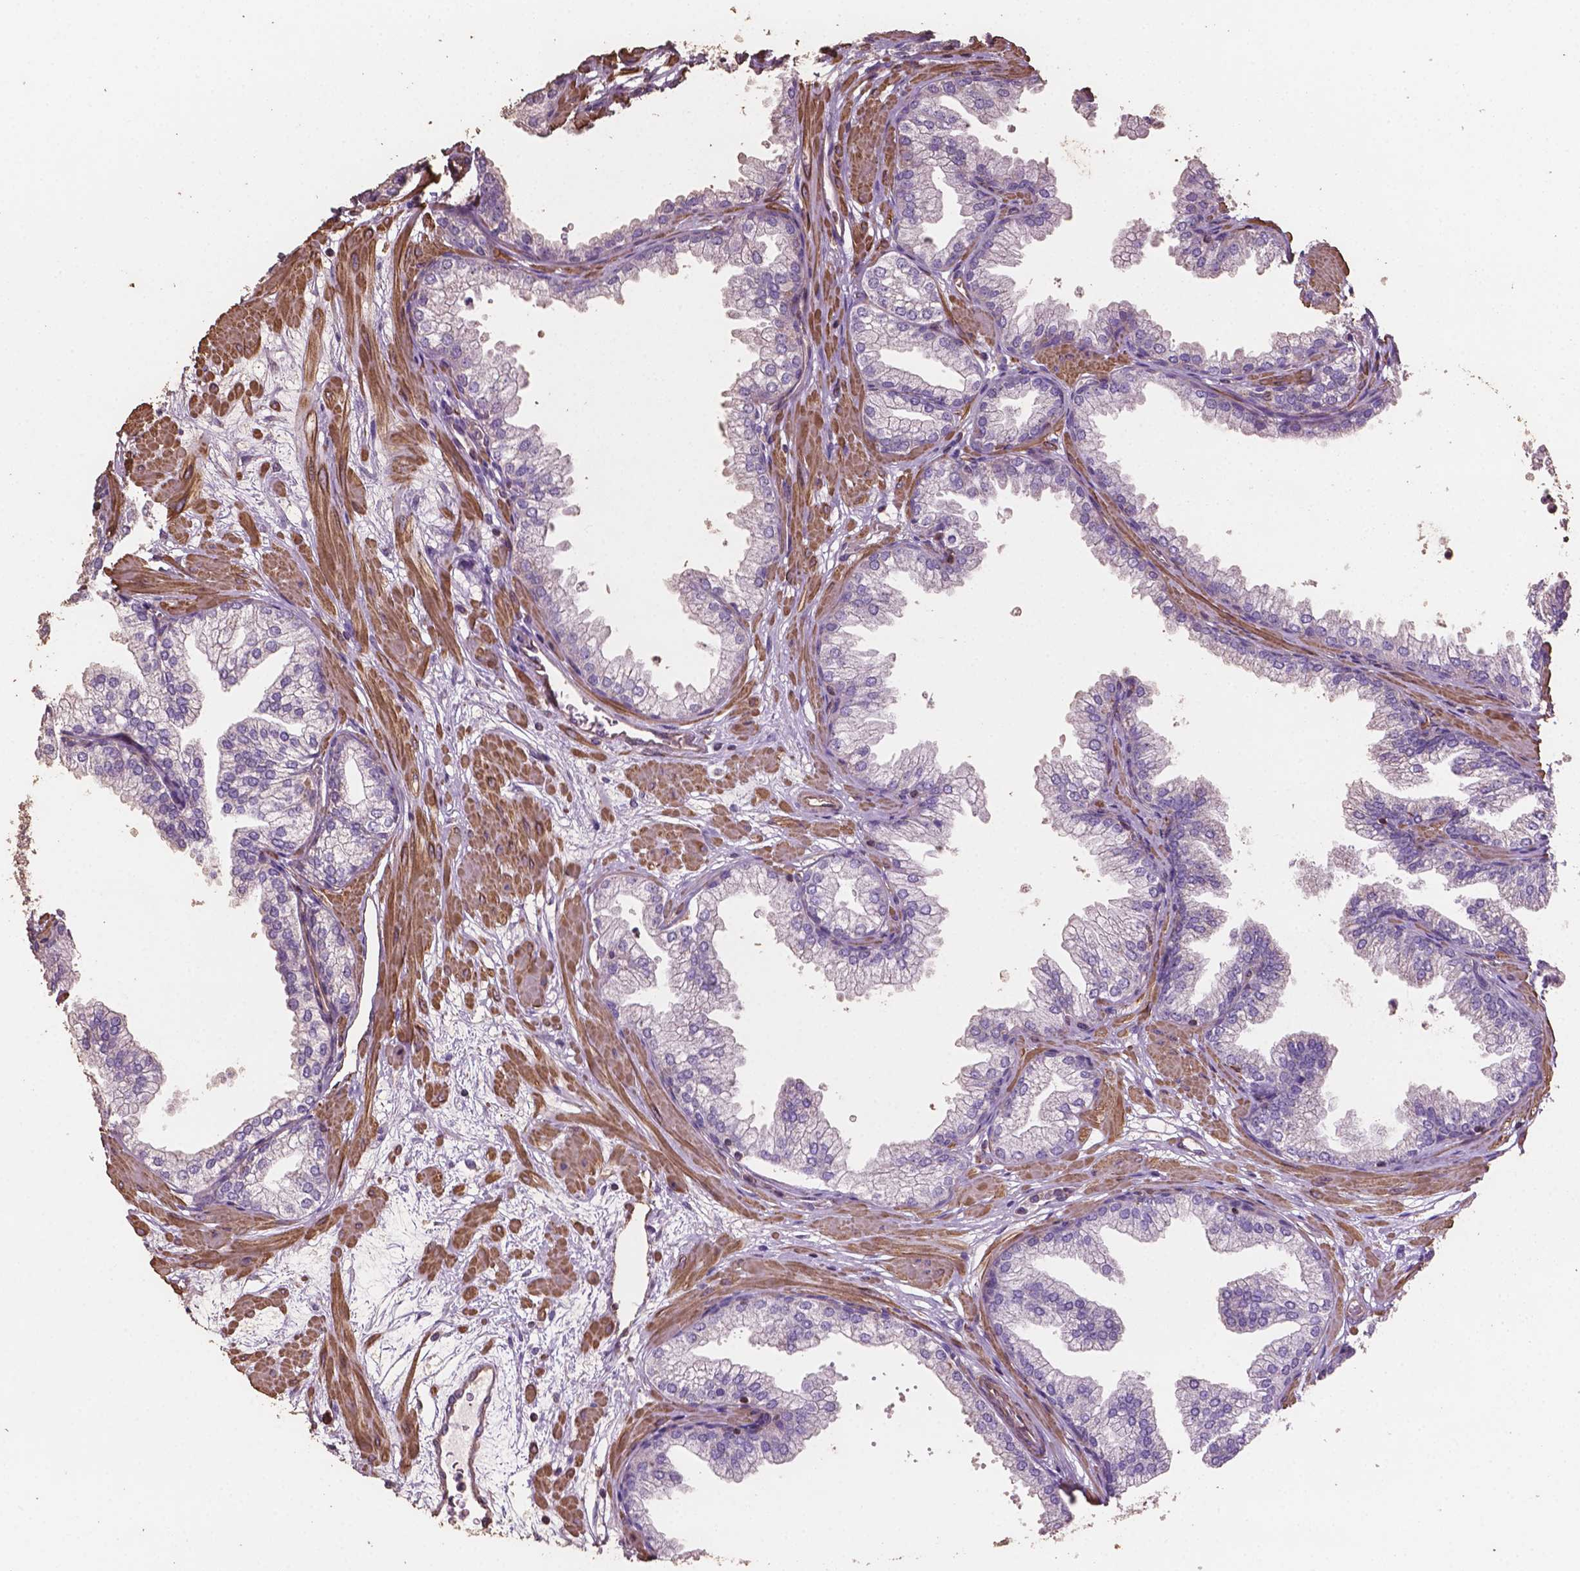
{"staining": {"intensity": "negative", "quantity": "none", "location": "none"}, "tissue": "prostate", "cell_type": "Glandular cells", "image_type": "normal", "snomed": [{"axis": "morphology", "description": "Normal tissue, NOS"}, {"axis": "topography", "description": "Prostate"}], "caption": "Glandular cells show no significant positivity in normal prostate. (DAB immunohistochemistry with hematoxylin counter stain).", "gene": "COMMD4", "patient": {"sex": "male", "age": 37}}